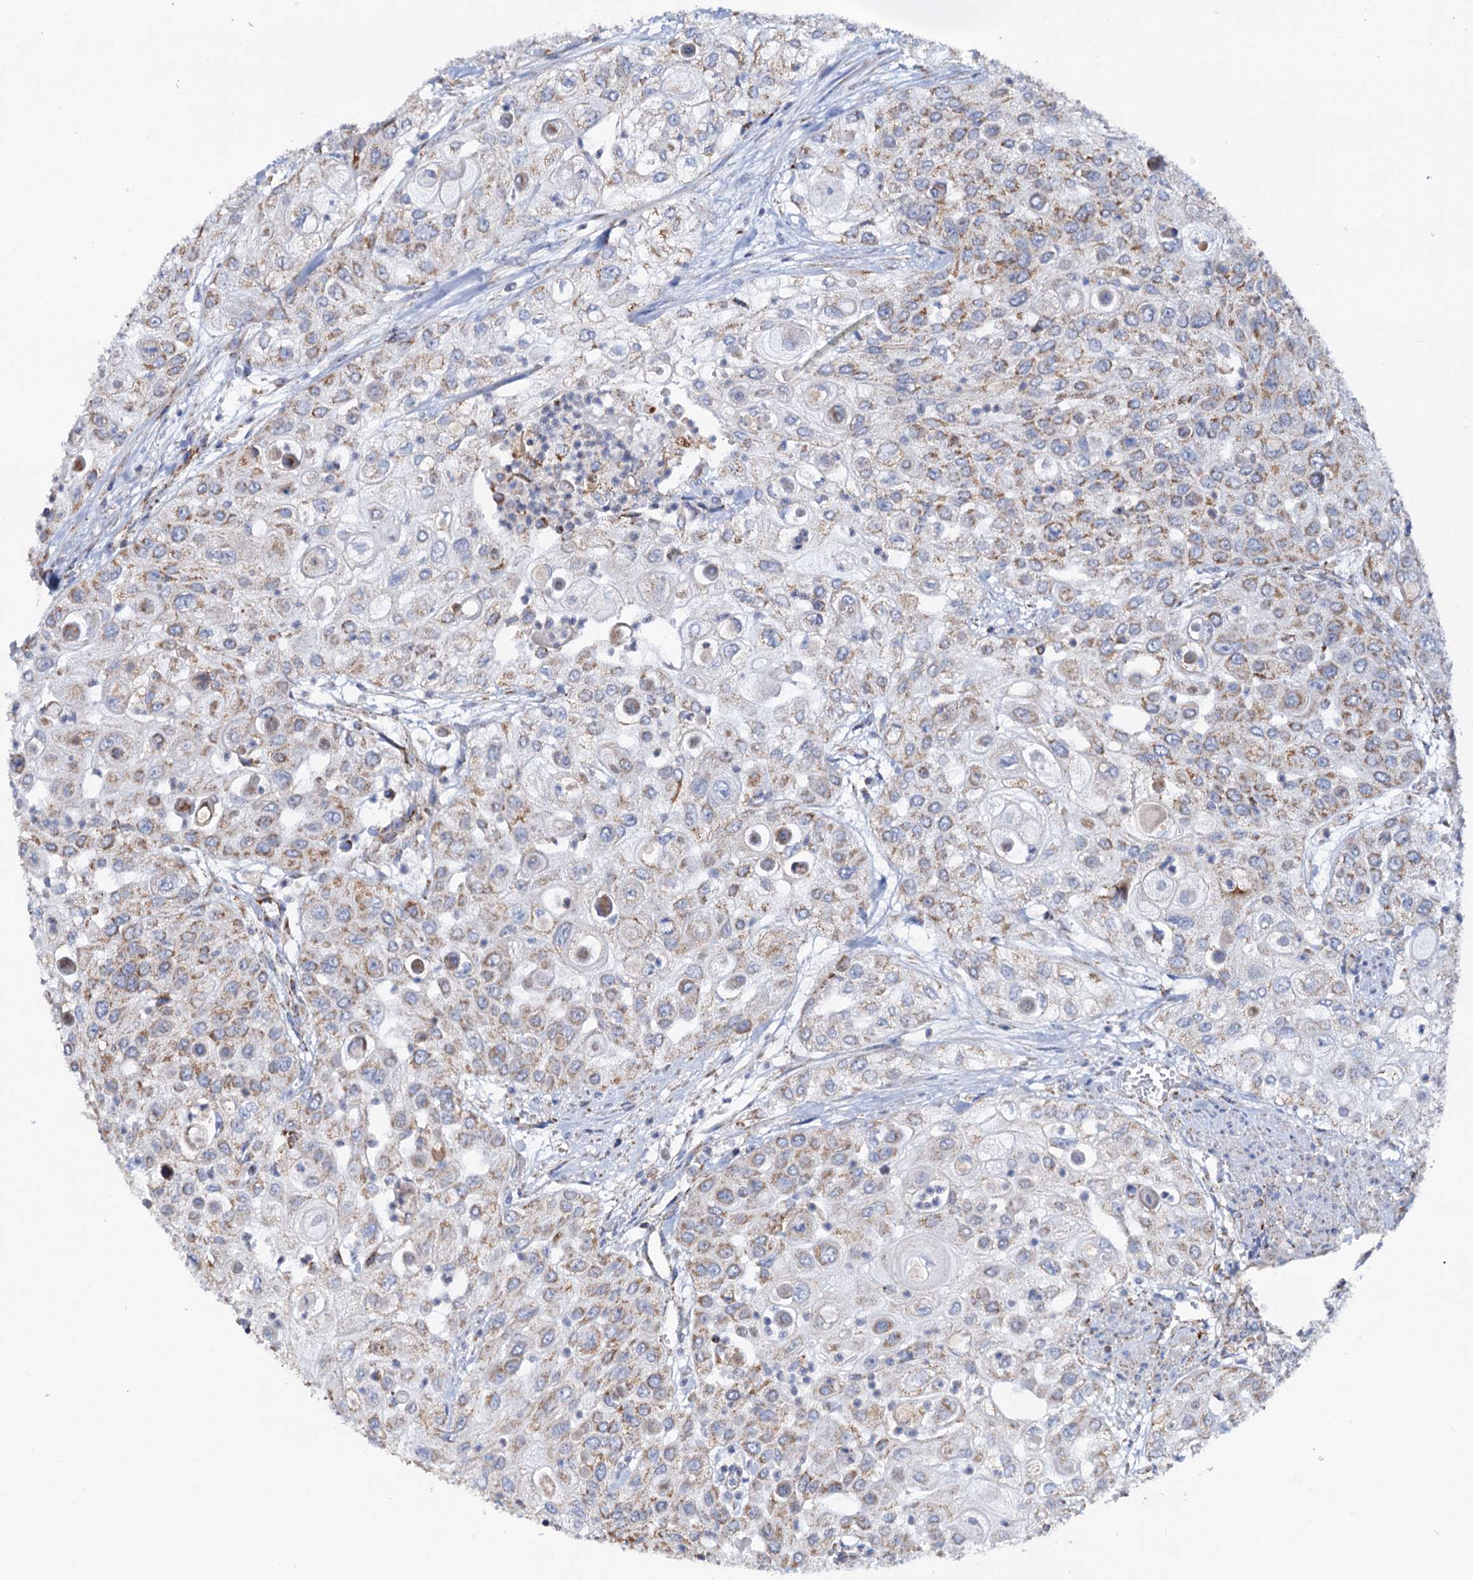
{"staining": {"intensity": "moderate", "quantity": "25%-75%", "location": "cytoplasmic/membranous"}, "tissue": "urothelial cancer", "cell_type": "Tumor cells", "image_type": "cancer", "snomed": [{"axis": "morphology", "description": "Urothelial carcinoma, High grade"}, {"axis": "topography", "description": "Urinary bladder"}], "caption": "Immunohistochemistry (IHC) photomicrograph of human urothelial cancer stained for a protein (brown), which demonstrates medium levels of moderate cytoplasmic/membranous staining in about 25%-75% of tumor cells.", "gene": "C2CD3", "patient": {"sex": "female", "age": 79}}